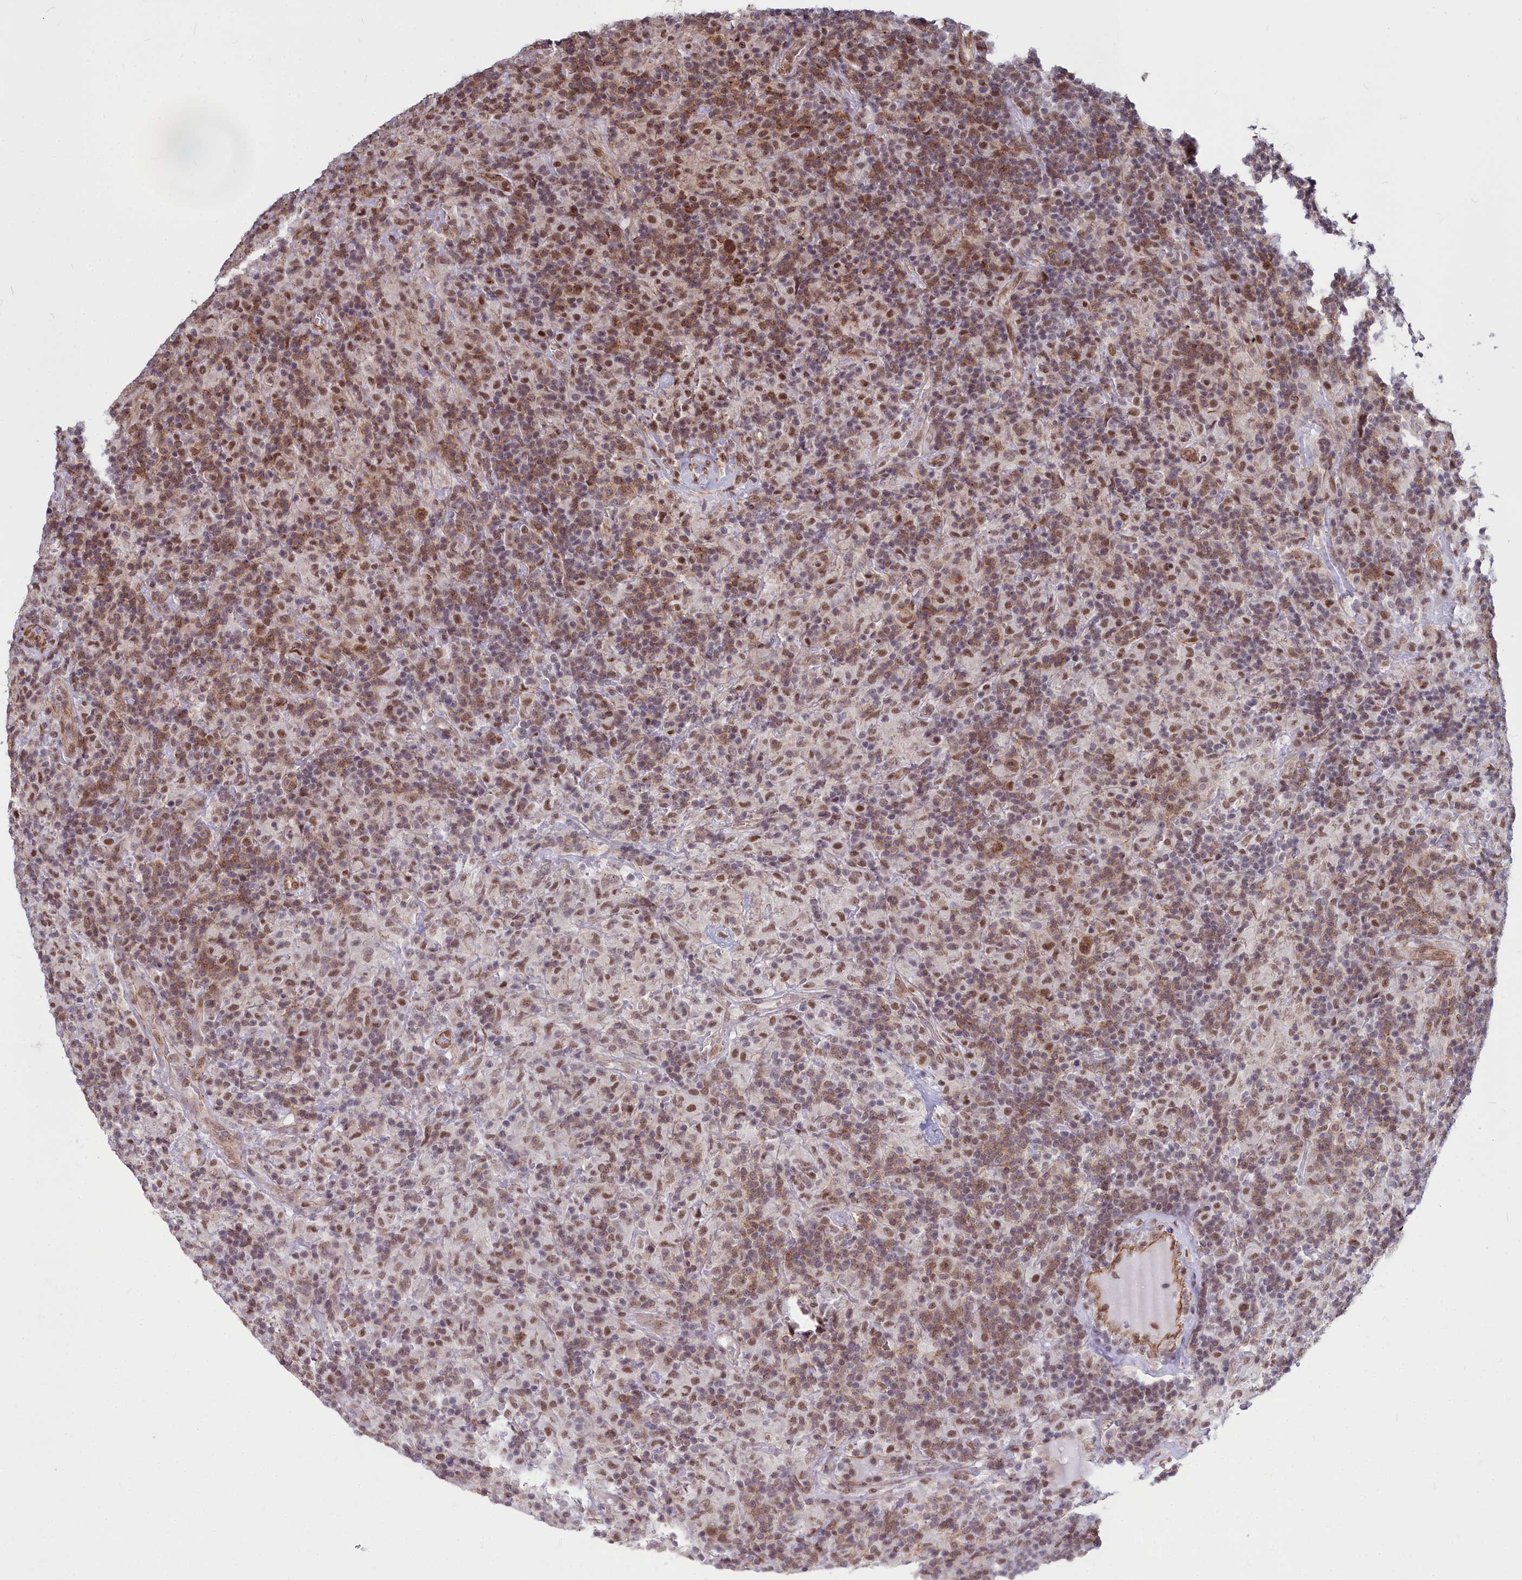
{"staining": {"intensity": "moderate", "quantity": ">75%", "location": "cytoplasmic/membranous,nuclear"}, "tissue": "lymphoma", "cell_type": "Tumor cells", "image_type": "cancer", "snomed": [{"axis": "morphology", "description": "Hodgkin's disease, NOS"}, {"axis": "topography", "description": "Lymph node"}], "caption": "Moderate cytoplasmic/membranous and nuclear expression is seen in about >75% of tumor cells in Hodgkin's disease. Using DAB (3,3'-diaminobenzidine) (brown) and hematoxylin (blue) stains, captured at high magnification using brightfield microscopy.", "gene": "YJU2", "patient": {"sex": "male", "age": 70}}